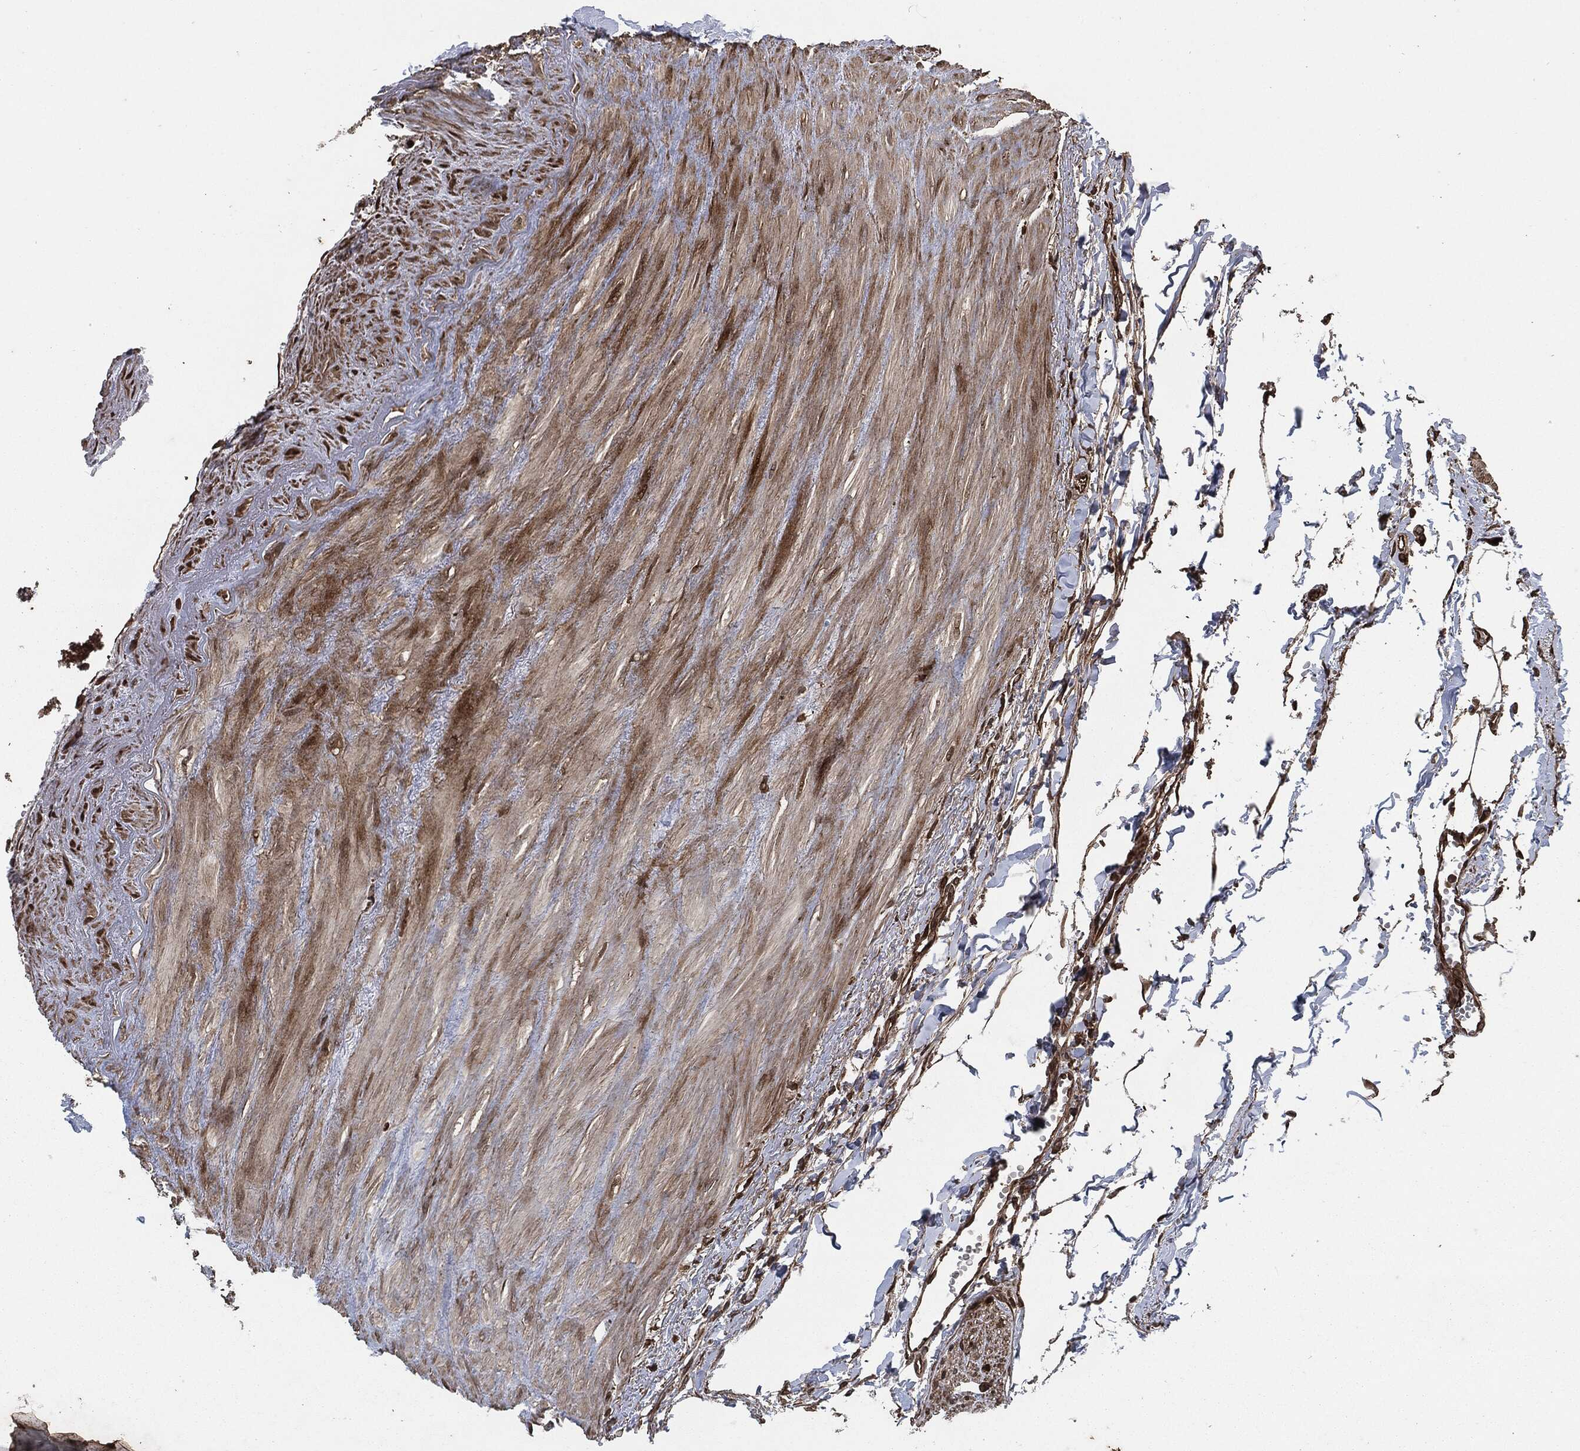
{"staining": {"intensity": "strong", "quantity": "25%-75%", "location": "cytoplasmic/membranous"}, "tissue": "soft tissue", "cell_type": "Fibroblasts", "image_type": "normal", "snomed": [{"axis": "morphology", "description": "Normal tissue, NOS"}, {"axis": "morphology", "description": "Adenocarcinoma, NOS"}, {"axis": "topography", "description": "Pancreas"}, {"axis": "topography", "description": "Peripheral nerve tissue"}], "caption": "Fibroblasts demonstrate strong cytoplasmic/membranous expression in approximately 25%-75% of cells in unremarkable soft tissue.", "gene": "IFIT1", "patient": {"sex": "male", "age": 61}}